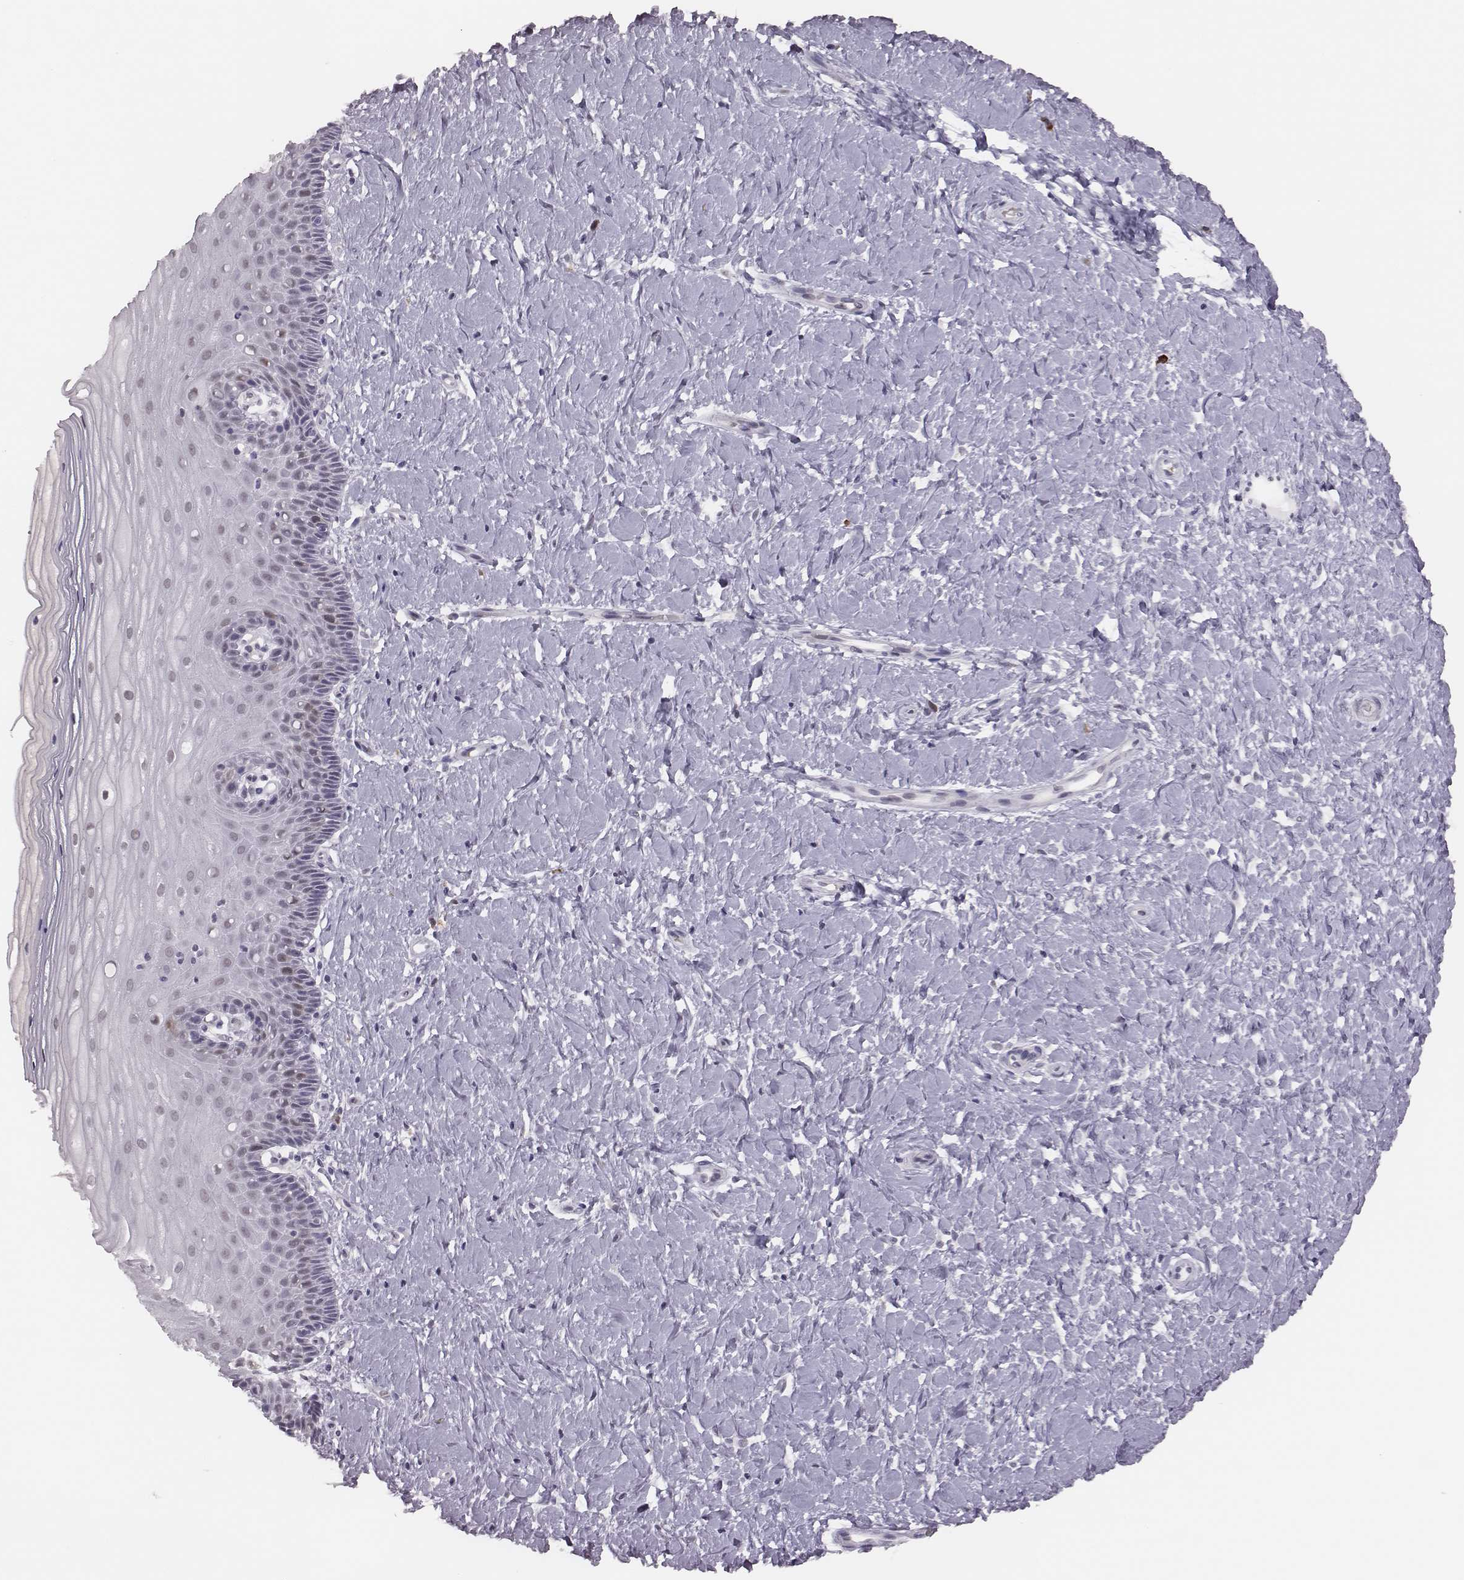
{"staining": {"intensity": "negative", "quantity": "none", "location": "none"}, "tissue": "cervix", "cell_type": "Glandular cells", "image_type": "normal", "snomed": [{"axis": "morphology", "description": "Normal tissue, NOS"}, {"axis": "topography", "description": "Cervix"}], "caption": "Immunohistochemical staining of normal human cervix reveals no significant expression in glandular cells.", "gene": "PBK", "patient": {"sex": "female", "age": 37}}